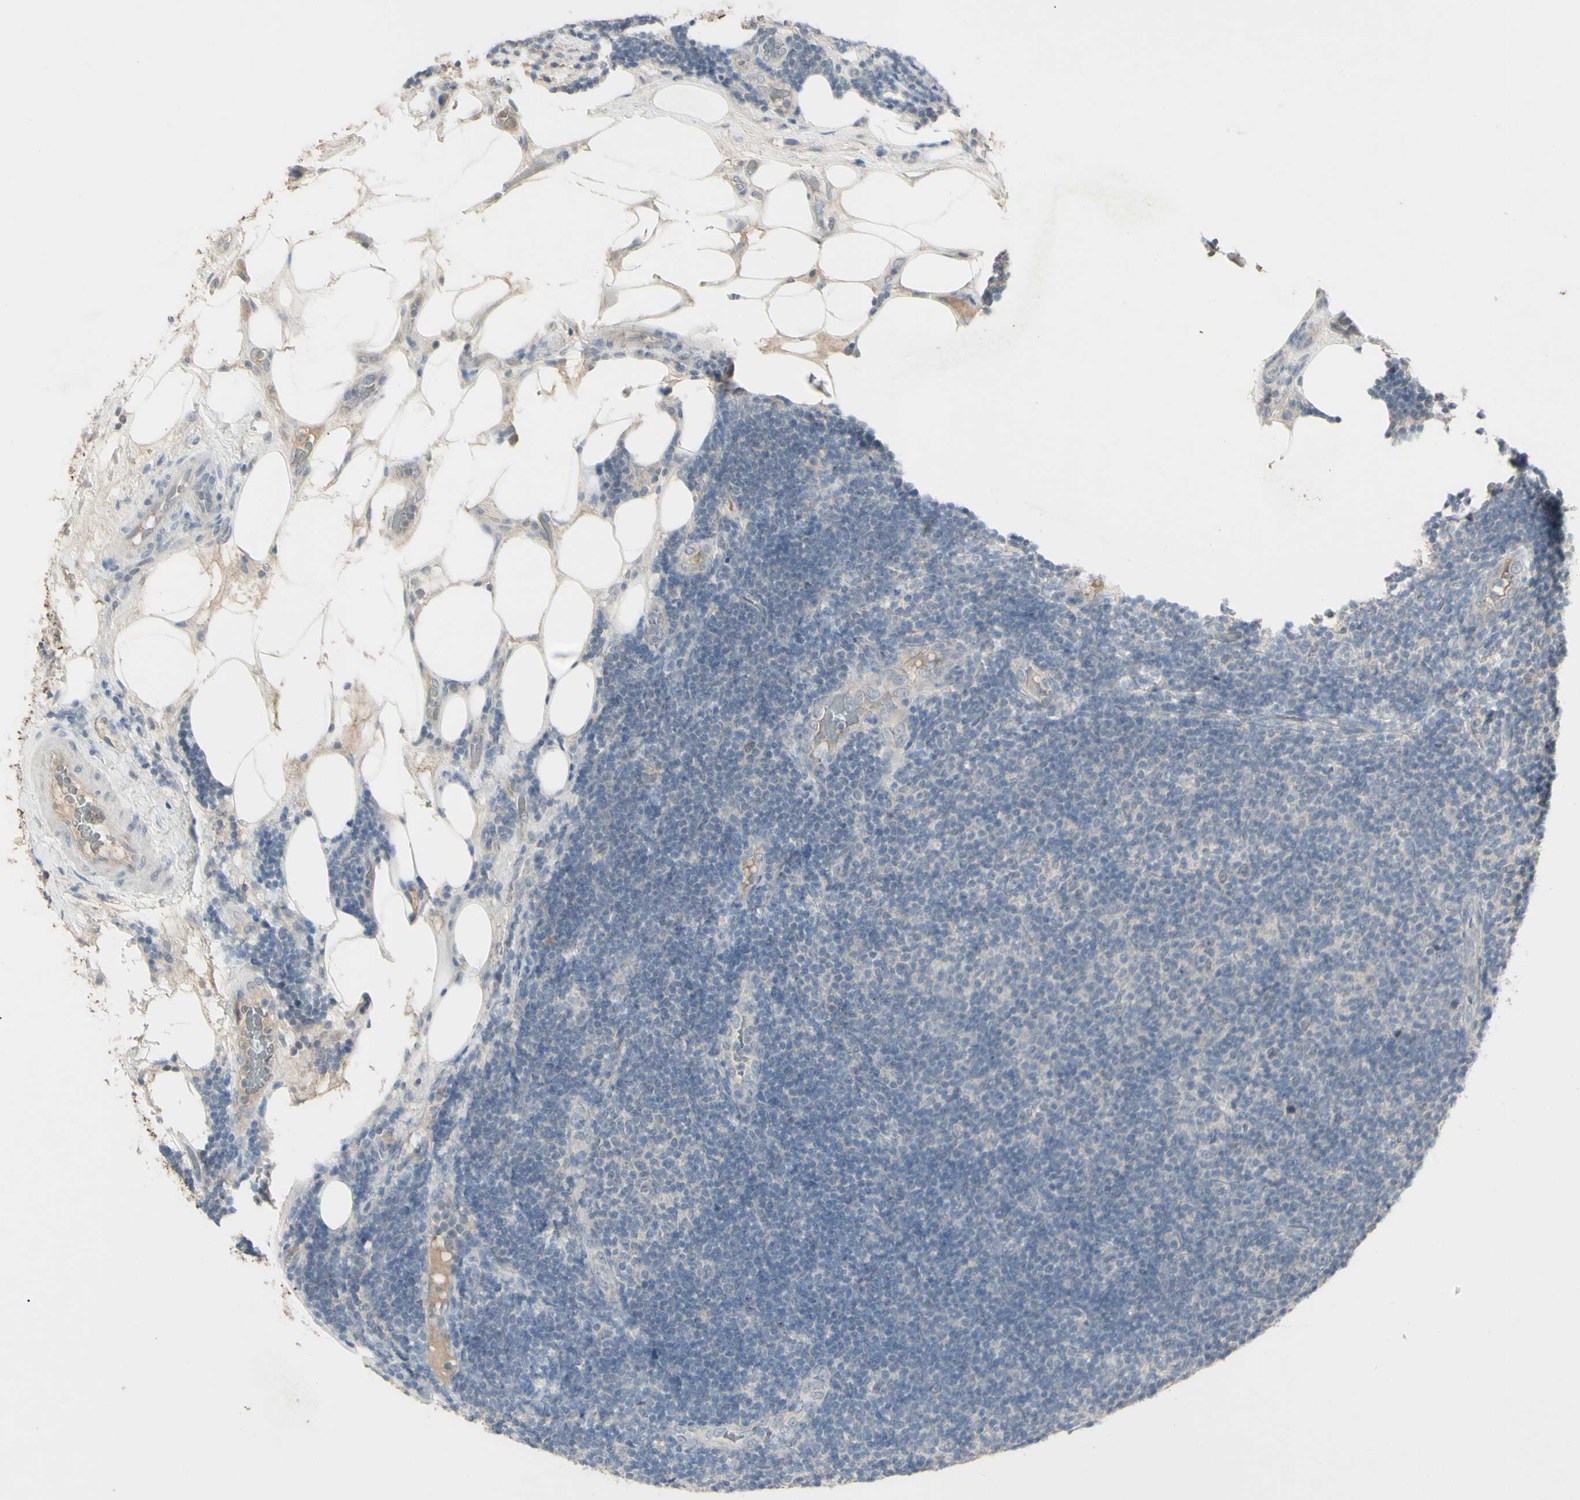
{"staining": {"intensity": "negative", "quantity": "none", "location": "none"}, "tissue": "lymphoma", "cell_type": "Tumor cells", "image_type": "cancer", "snomed": [{"axis": "morphology", "description": "Malignant lymphoma, non-Hodgkin's type, Low grade"}, {"axis": "topography", "description": "Lymph node"}], "caption": "High power microscopy image of an immunohistochemistry (IHC) histopathology image of lymphoma, revealing no significant positivity in tumor cells.", "gene": "PIAS4", "patient": {"sex": "male", "age": 83}}